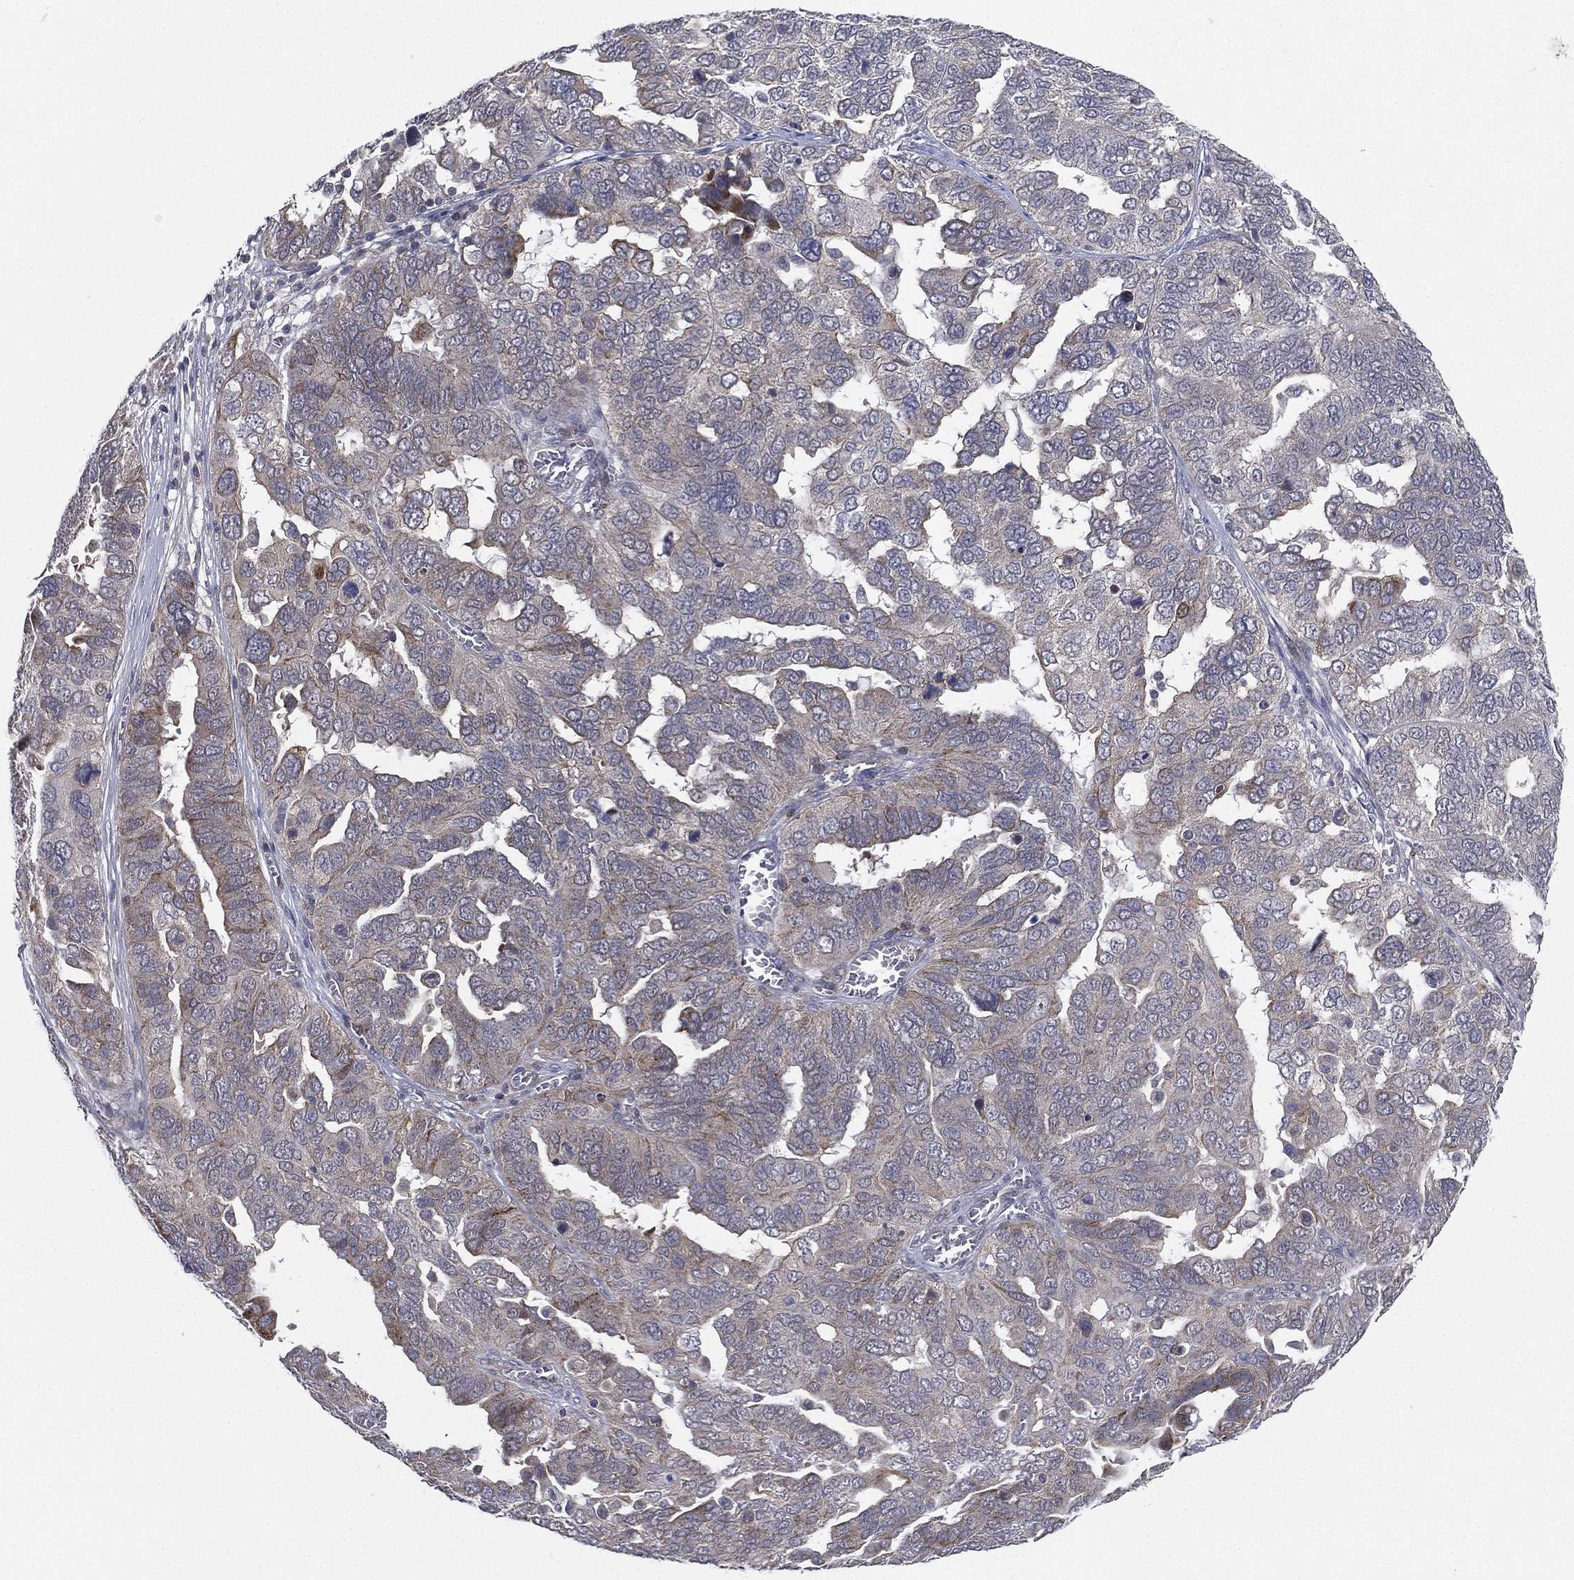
{"staining": {"intensity": "weak", "quantity": "<25%", "location": "cytoplasmic/membranous"}, "tissue": "ovarian cancer", "cell_type": "Tumor cells", "image_type": "cancer", "snomed": [{"axis": "morphology", "description": "Carcinoma, endometroid"}, {"axis": "topography", "description": "Soft tissue"}, {"axis": "topography", "description": "Ovary"}], "caption": "Immunohistochemical staining of human endometroid carcinoma (ovarian) displays no significant staining in tumor cells.", "gene": "KAT14", "patient": {"sex": "female", "age": 52}}